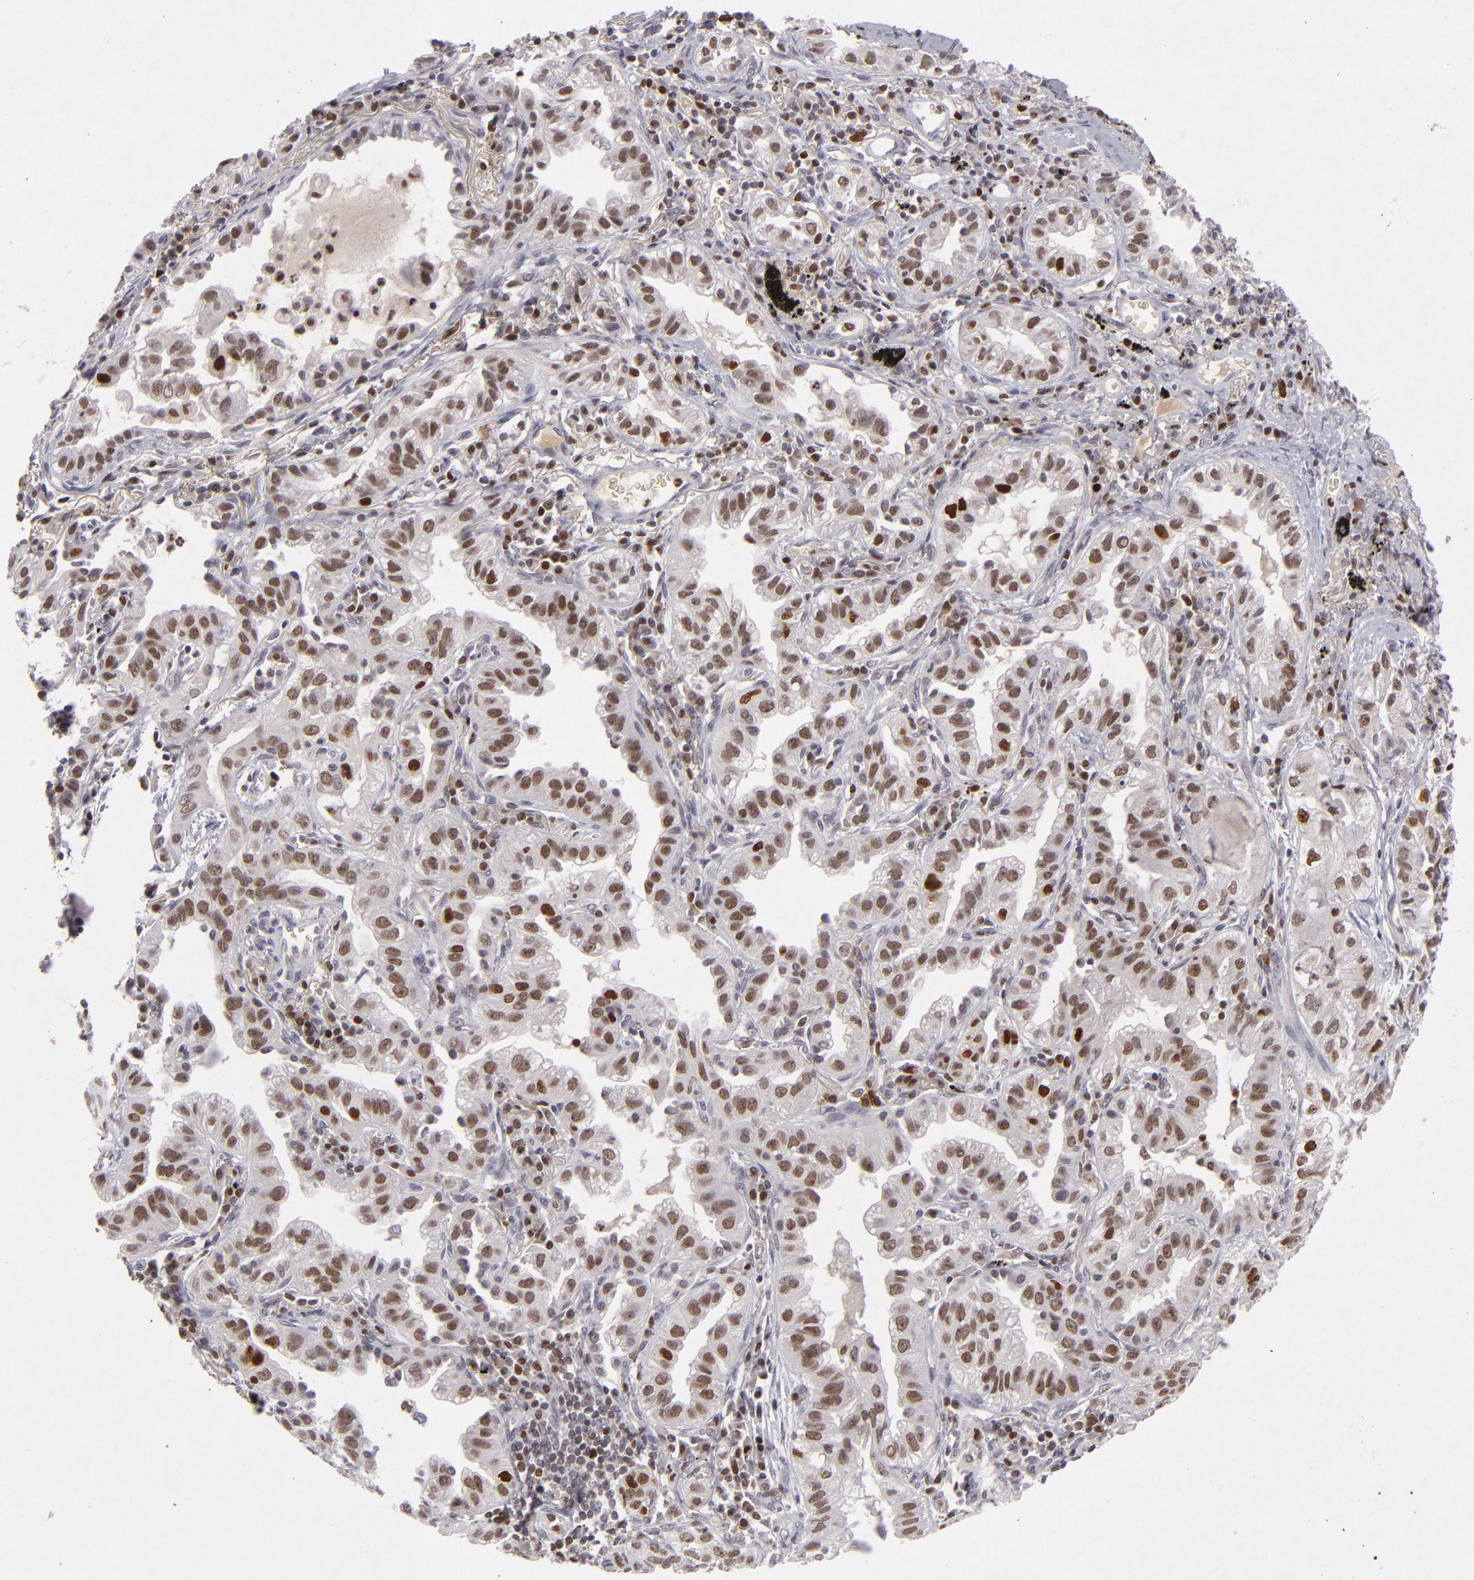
{"staining": {"intensity": "strong", "quantity": ">75%", "location": "nuclear"}, "tissue": "lung cancer", "cell_type": "Tumor cells", "image_type": "cancer", "snomed": [{"axis": "morphology", "description": "Adenocarcinoma, NOS"}, {"axis": "topography", "description": "Lung"}], "caption": "IHC of lung adenocarcinoma shows high levels of strong nuclear expression in about >75% of tumor cells. The staining was performed using DAB to visualize the protein expression in brown, while the nuclei were stained in blue with hematoxylin (Magnification: 20x).", "gene": "FEN1", "patient": {"sex": "female", "age": 50}}